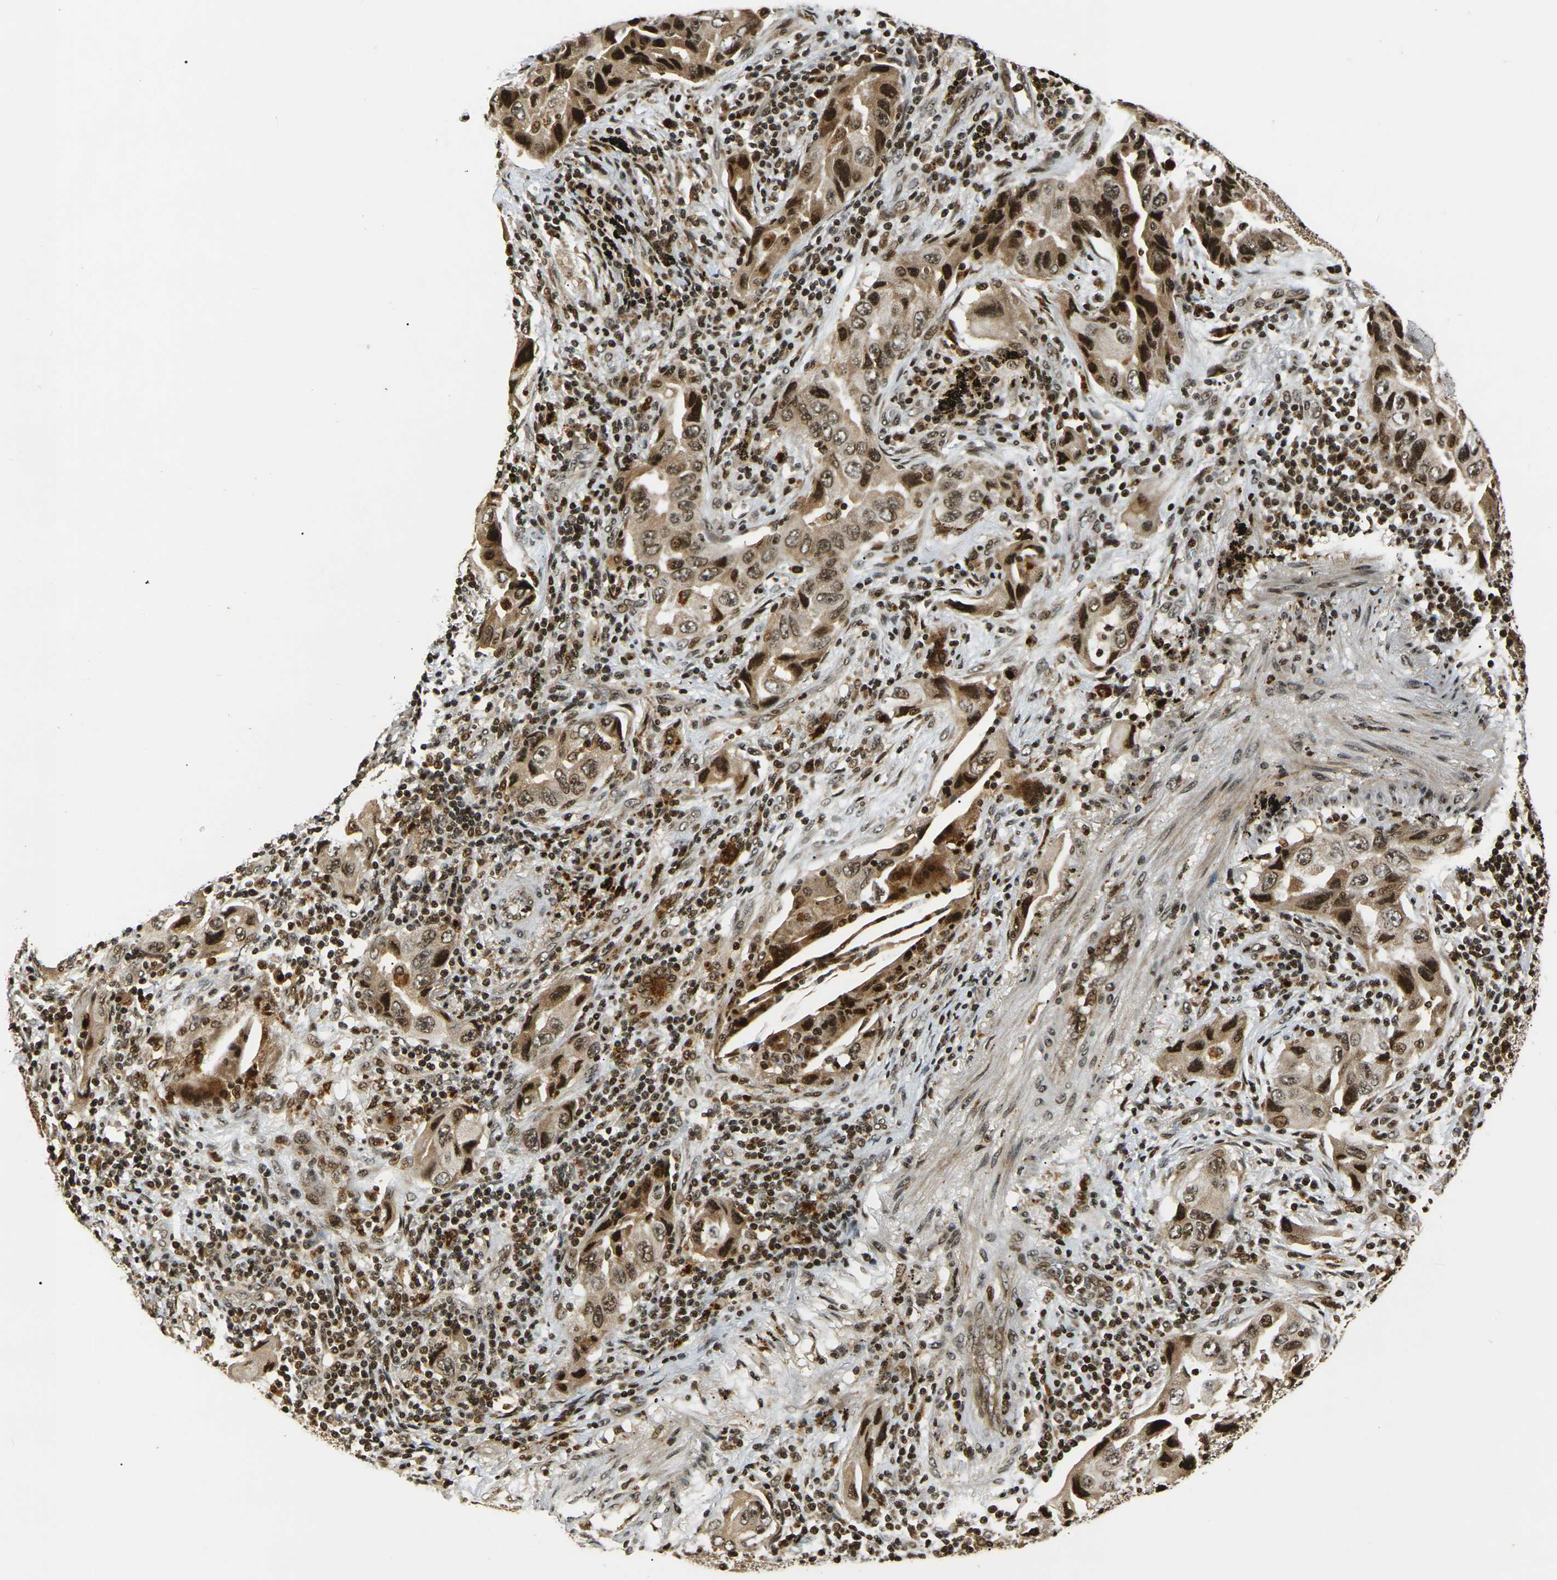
{"staining": {"intensity": "strong", "quantity": ">75%", "location": "cytoplasmic/membranous,nuclear"}, "tissue": "lung cancer", "cell_type": "Tumor cells", "image_type": "cancer", "snomed": [{"axis": "morphology", "description": "Adenocarcinoma, NOS"}, {"axis": "topography", "description": "Lung"}], "caption": "This photomicrograph exhibits adenocarcinoma (lung) stained with immunohistochemistry (IHC) to label a protein in brown. The cytoplasmic/membranous and nuclear of tumor cells show strong positivity for the protein. Nuclei are counter-stained blue.", "gene": "ACTL6A", "patient": {"sex": "female", "age": 65}}